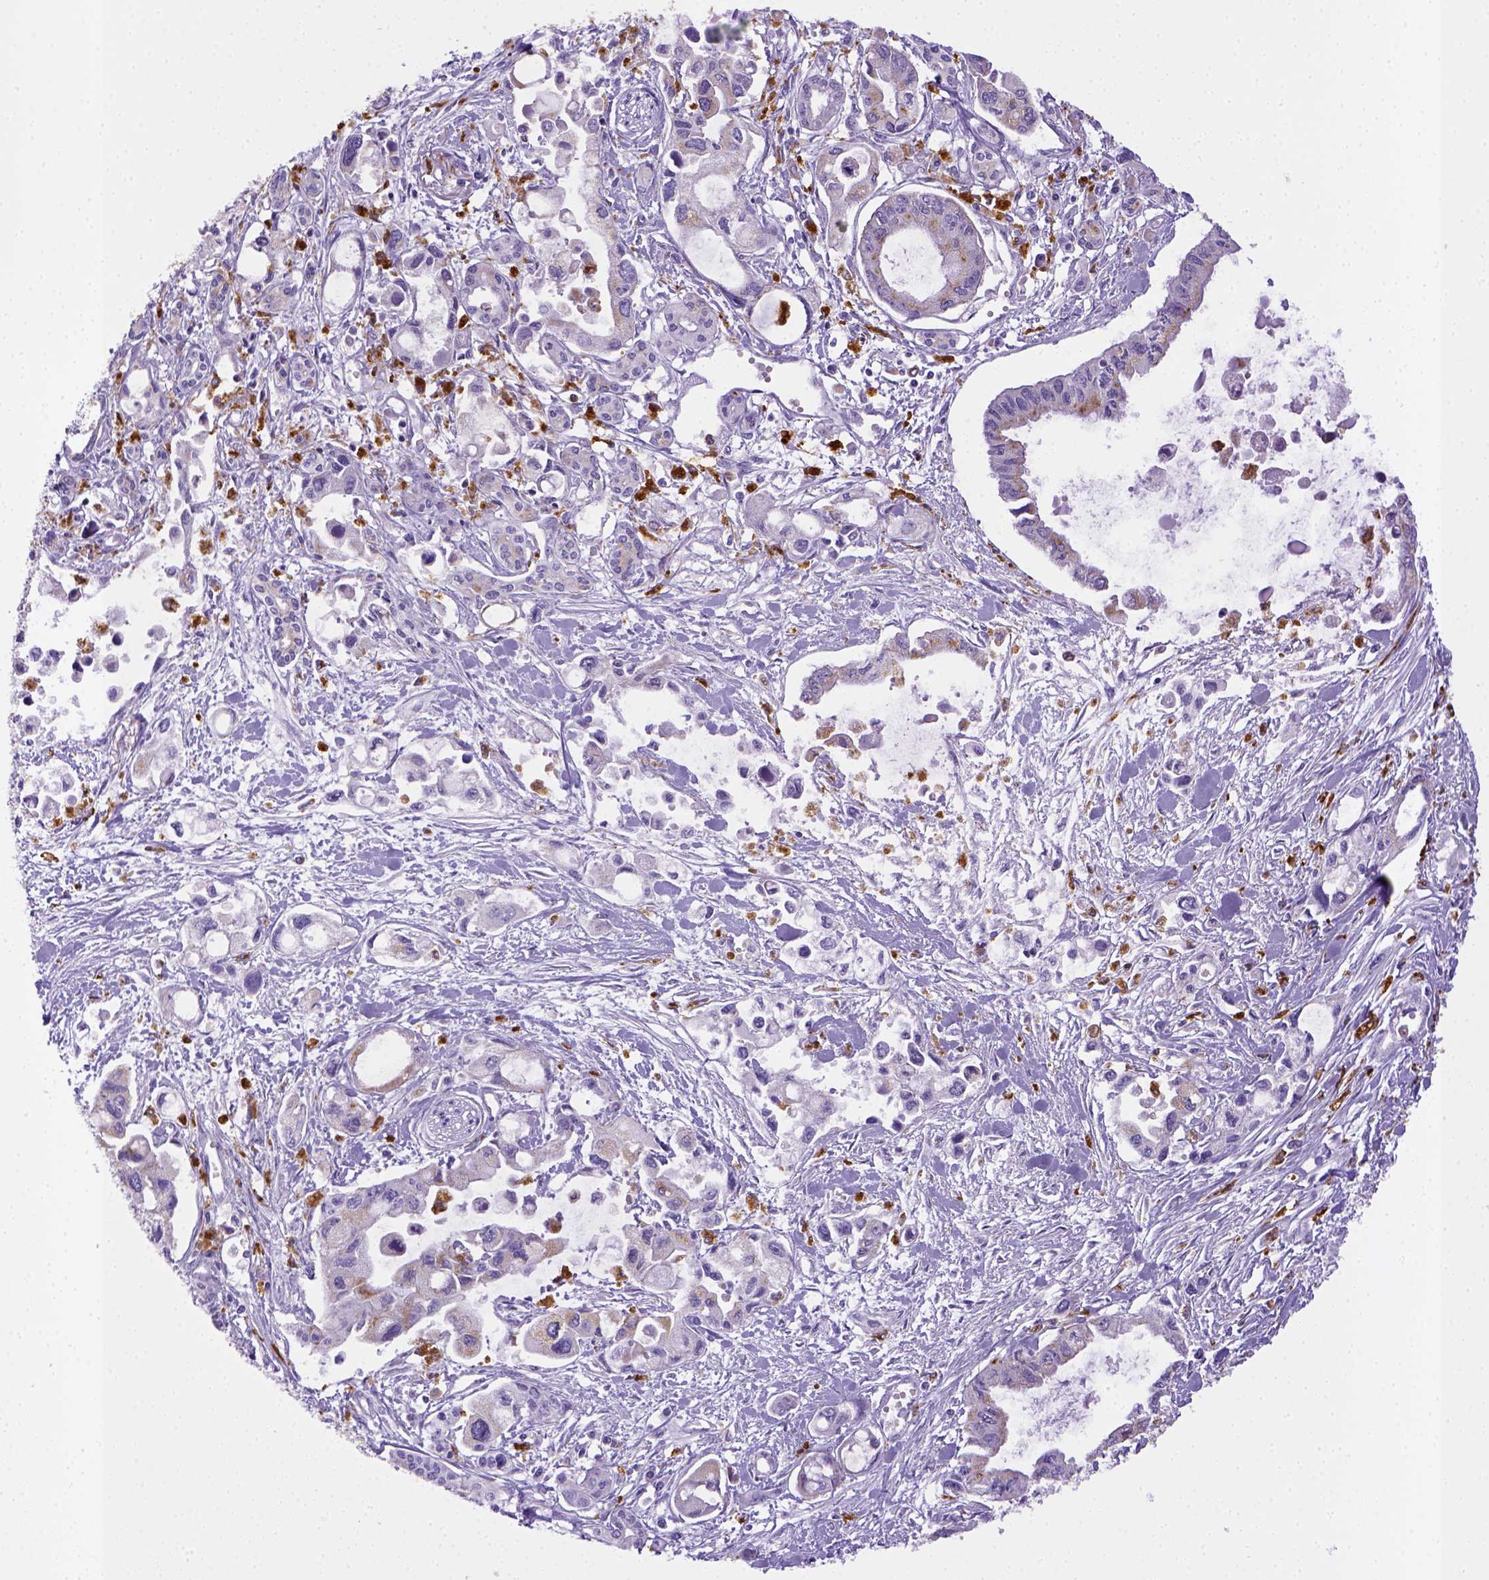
{"staining": {"intensity": "negative", "quantity": "none", "location": "none"}, "tissue": "pancreatic cancer", "cell_type": "Tumor cells", "image_type": "cancer", "snomed": [{"axis": "morphology", "description": "Adenocarcinoma, NOS"}, {"axis": "topography", "description": "Pancreas"}], "caption": "This is an immunohistochemistry (IHC) micrograph of pancreatic cancer. There is no positivity in tumor cells.", "gene": "CD68", "patient": {"sex": "female", "age": 61}}